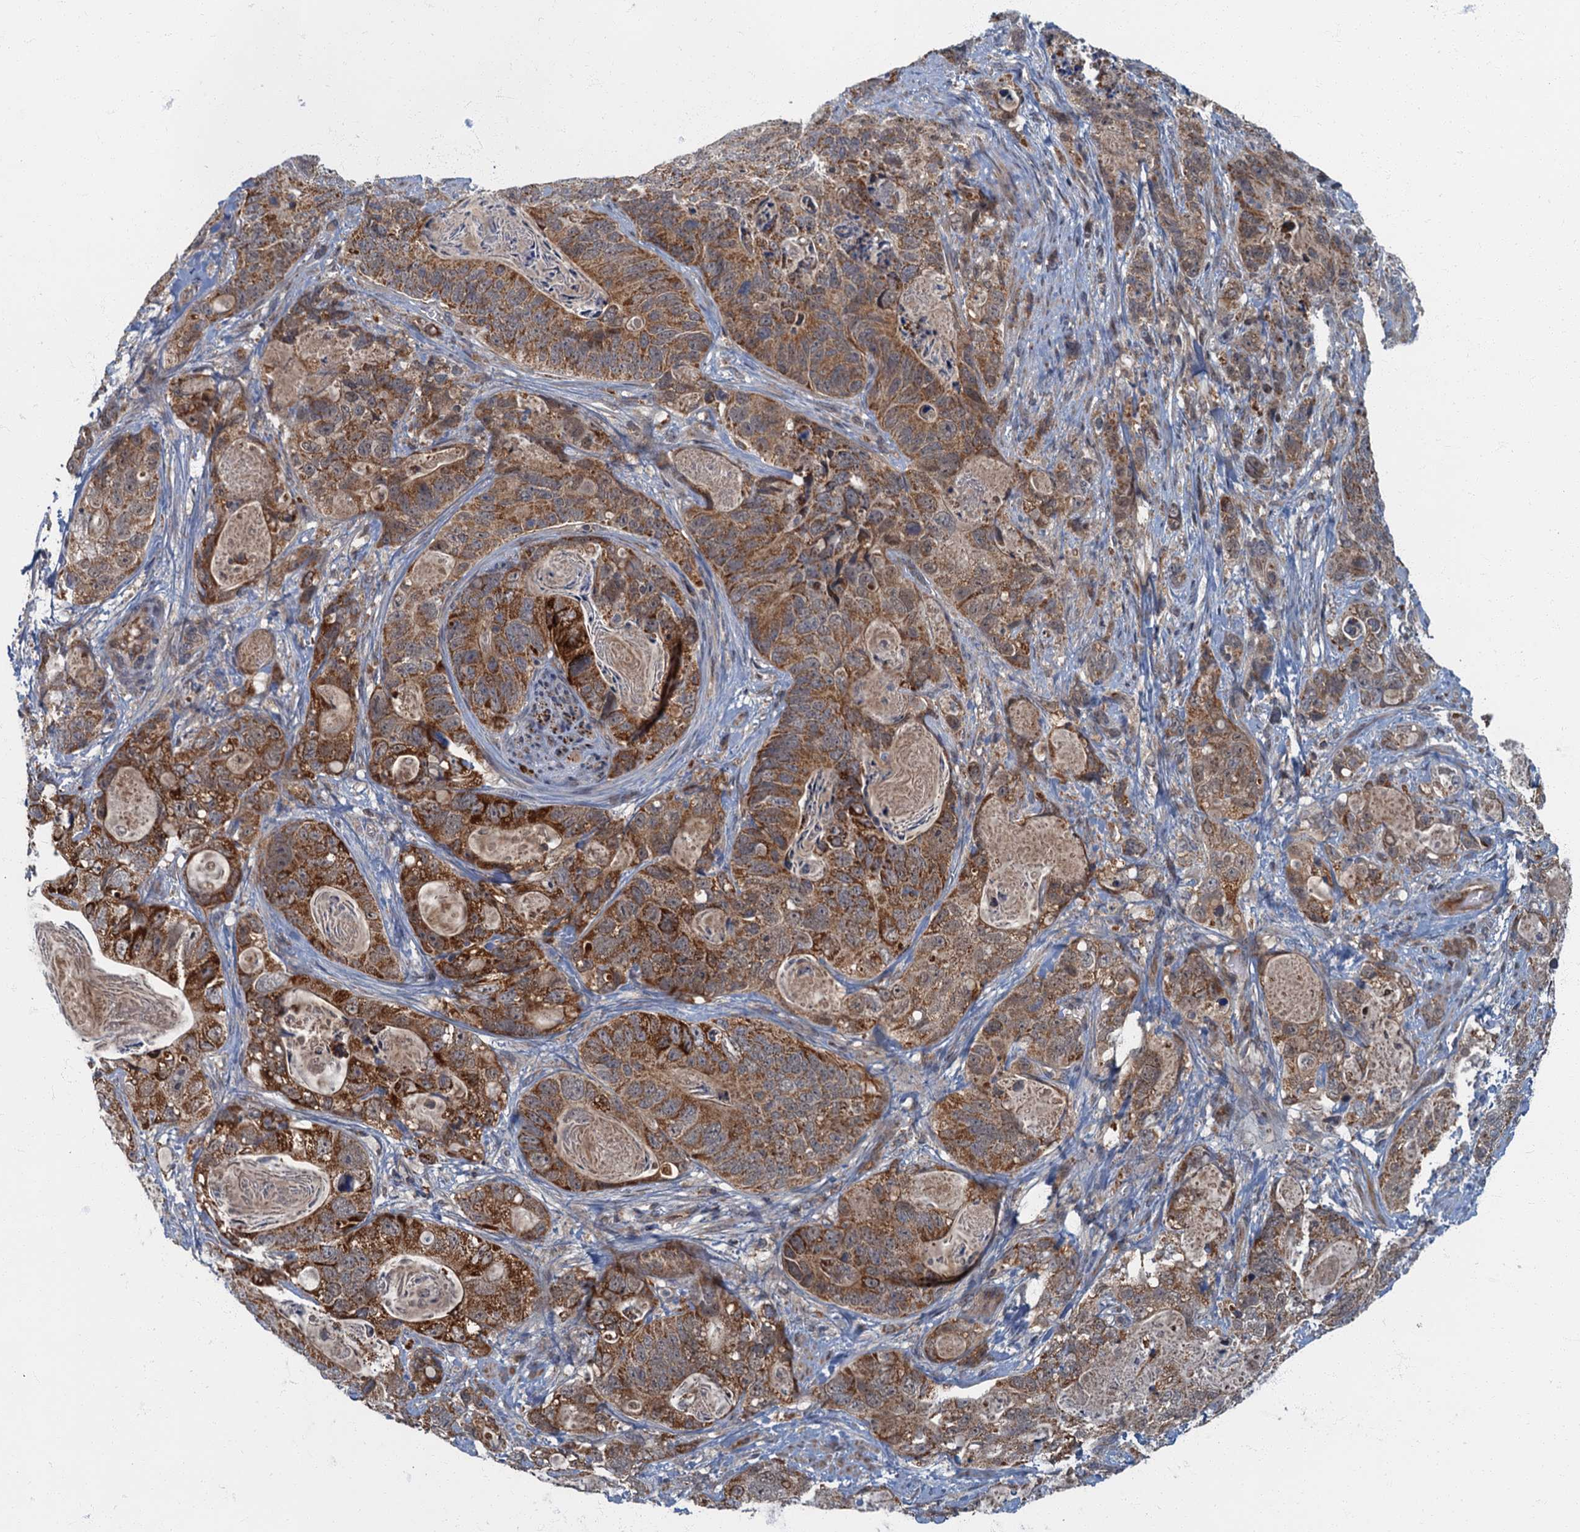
{"staining": {"intensity": "moderate", "quantity": ">75%", "location": "cytoplasmic/membranous"}, "tissue": "stomach cancer", "cell_type": "Tumor cells", "image_type": "cancer", "snomed": [{"axis": "morphology", "description": "Normal tissue, NOS"}, {"axis": "morphology", "description": "Adenocarcinoma, NOS"}, {"axis": "topography", "description": "Stomach"}], "caption": "High-power microscopy captured an immunohistochemistry photomicrograph of adenocarcinoma (stomach), revealing moderate cytoplasmic/membranous positivity in approximately >75% of tumor cells.", "gene": "SLC11A2", "patient": {"sex": "female", "age": 89}}